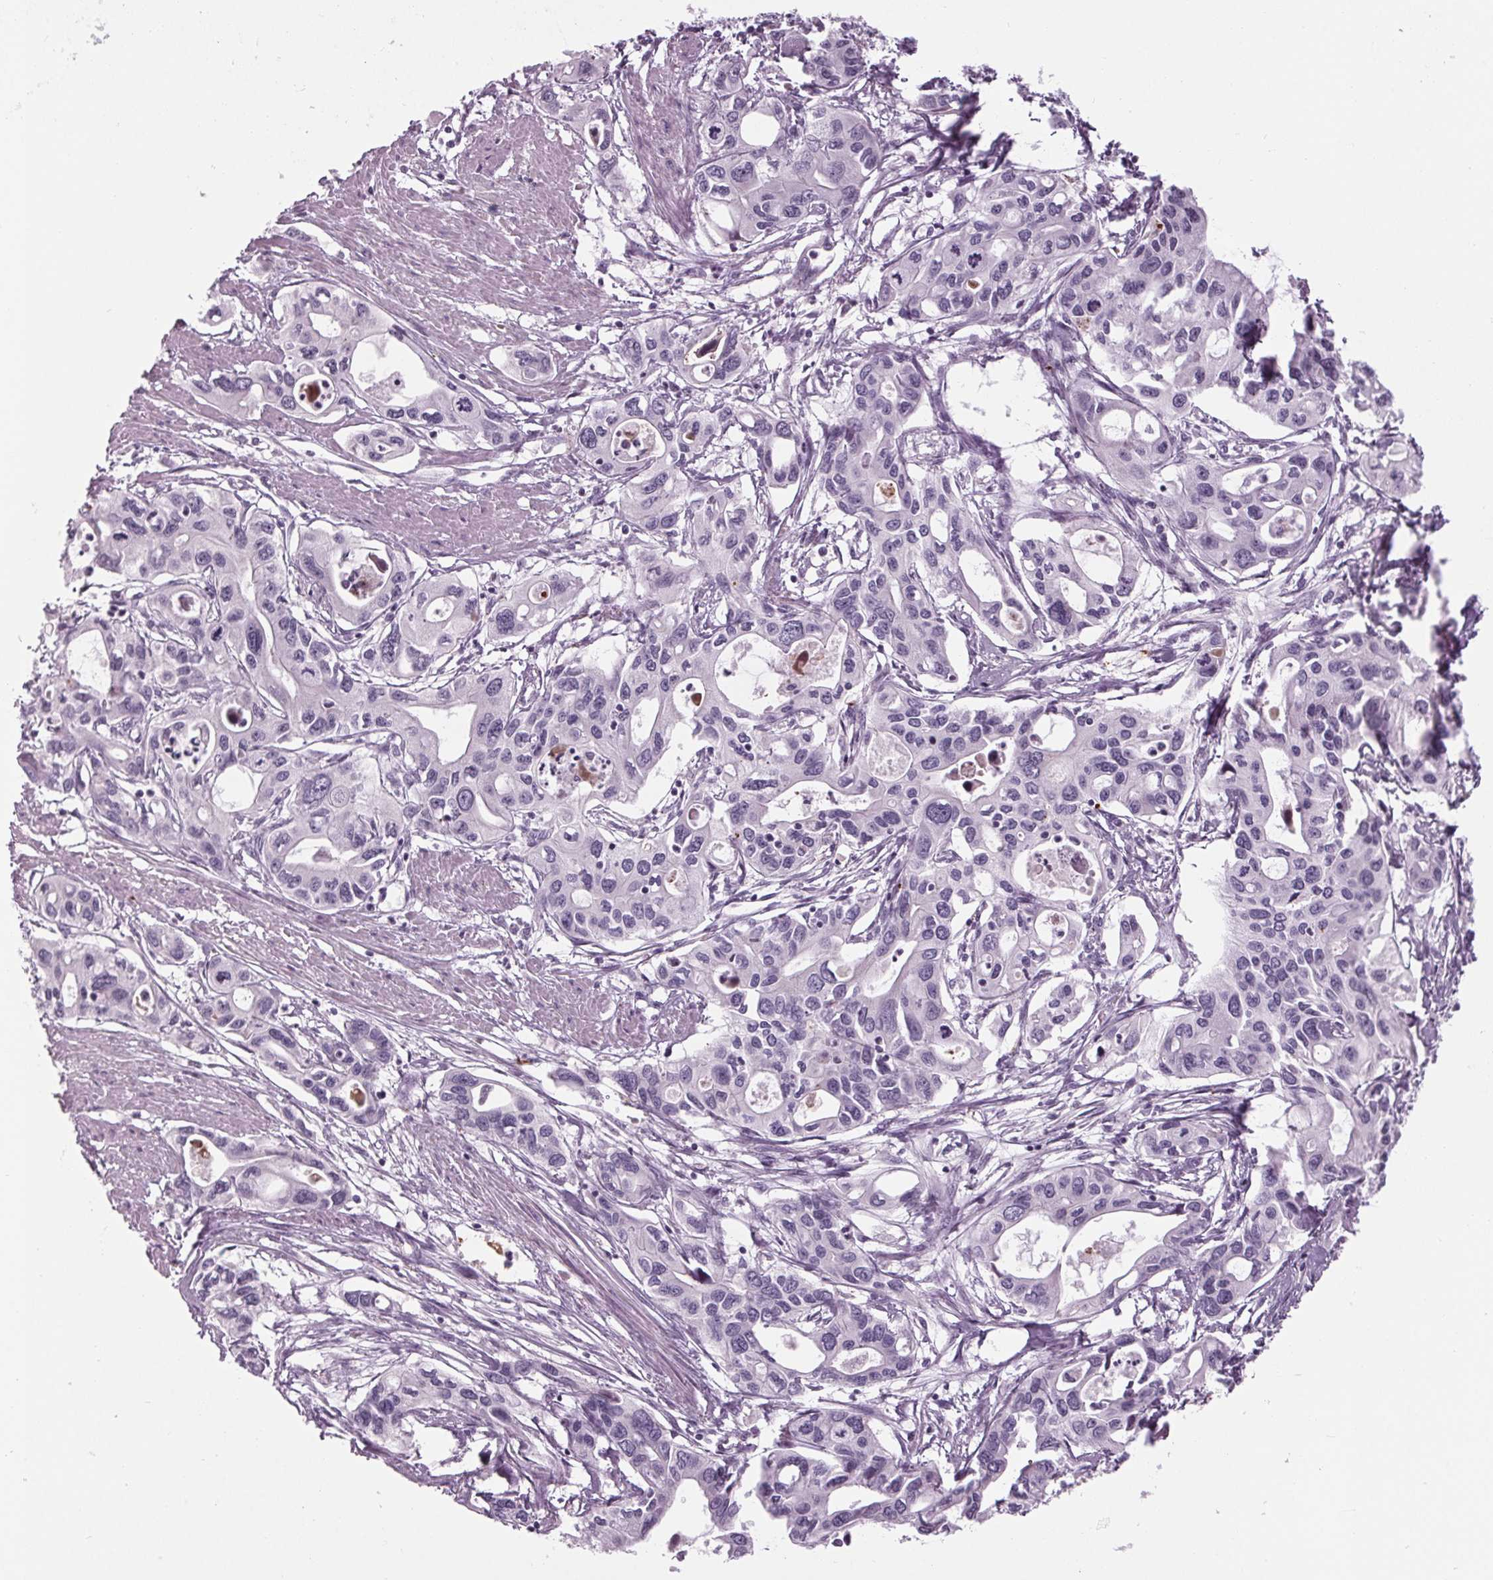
{"staining": {"intensity": "negative", "quantity": "none", "location": "none"}, "tissue": "pancreatic cancer", "cell_type": "Tumor cells", "image_type": "cancer", "snomed": [{"axis": "morphology", "description": "Adenocarcinoma, NOS"}, {"axis": "topography", "description": "Pancreas"}], "caption": "This histopathology image is of pancreatic cancer stained with immunohistochemistry to label a protein in brown with the nuclei are counter-stained blue. There is no expression in tumor cells.", "gene": "CYP3A43", "patient": {"sex": "male", "age": 60}}